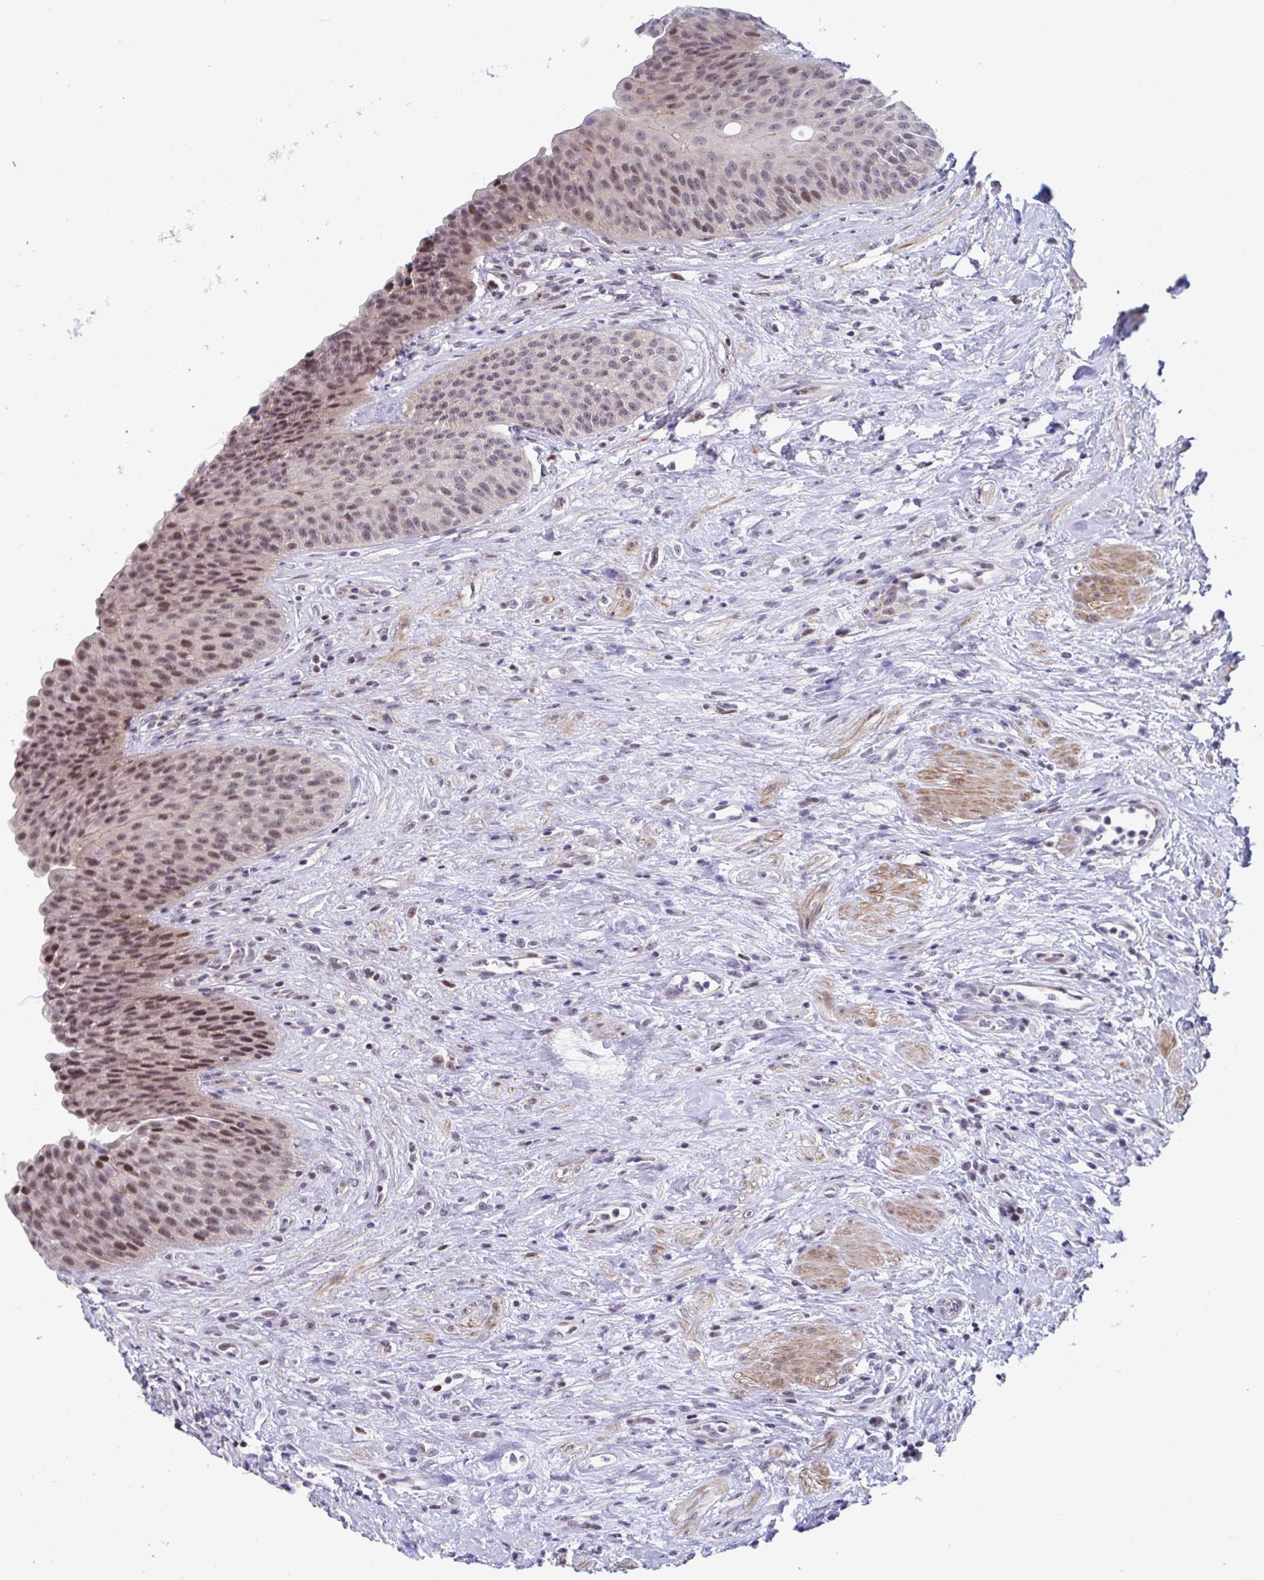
{"staining": {"intensity": "moderate", "quantity": ">75%", "location": "nuclear"}, "tissue": "urinary bladder", "cell_type": "Urothelial cells", "image_type": "normal", "snomed": [{"axis": "morphology", "description": "Normal tissue, NOS"}, {"axis": "topography", "description": "Urinary bladder"}], "caption": "Immunohistochemical staining of unremarkable human urinary bladder shows medium levels of moderate nuclear staining in approximately >75% of urothelial cells.", "gene": "WDR72", "patient": {"sex": "female", "age": 56}}